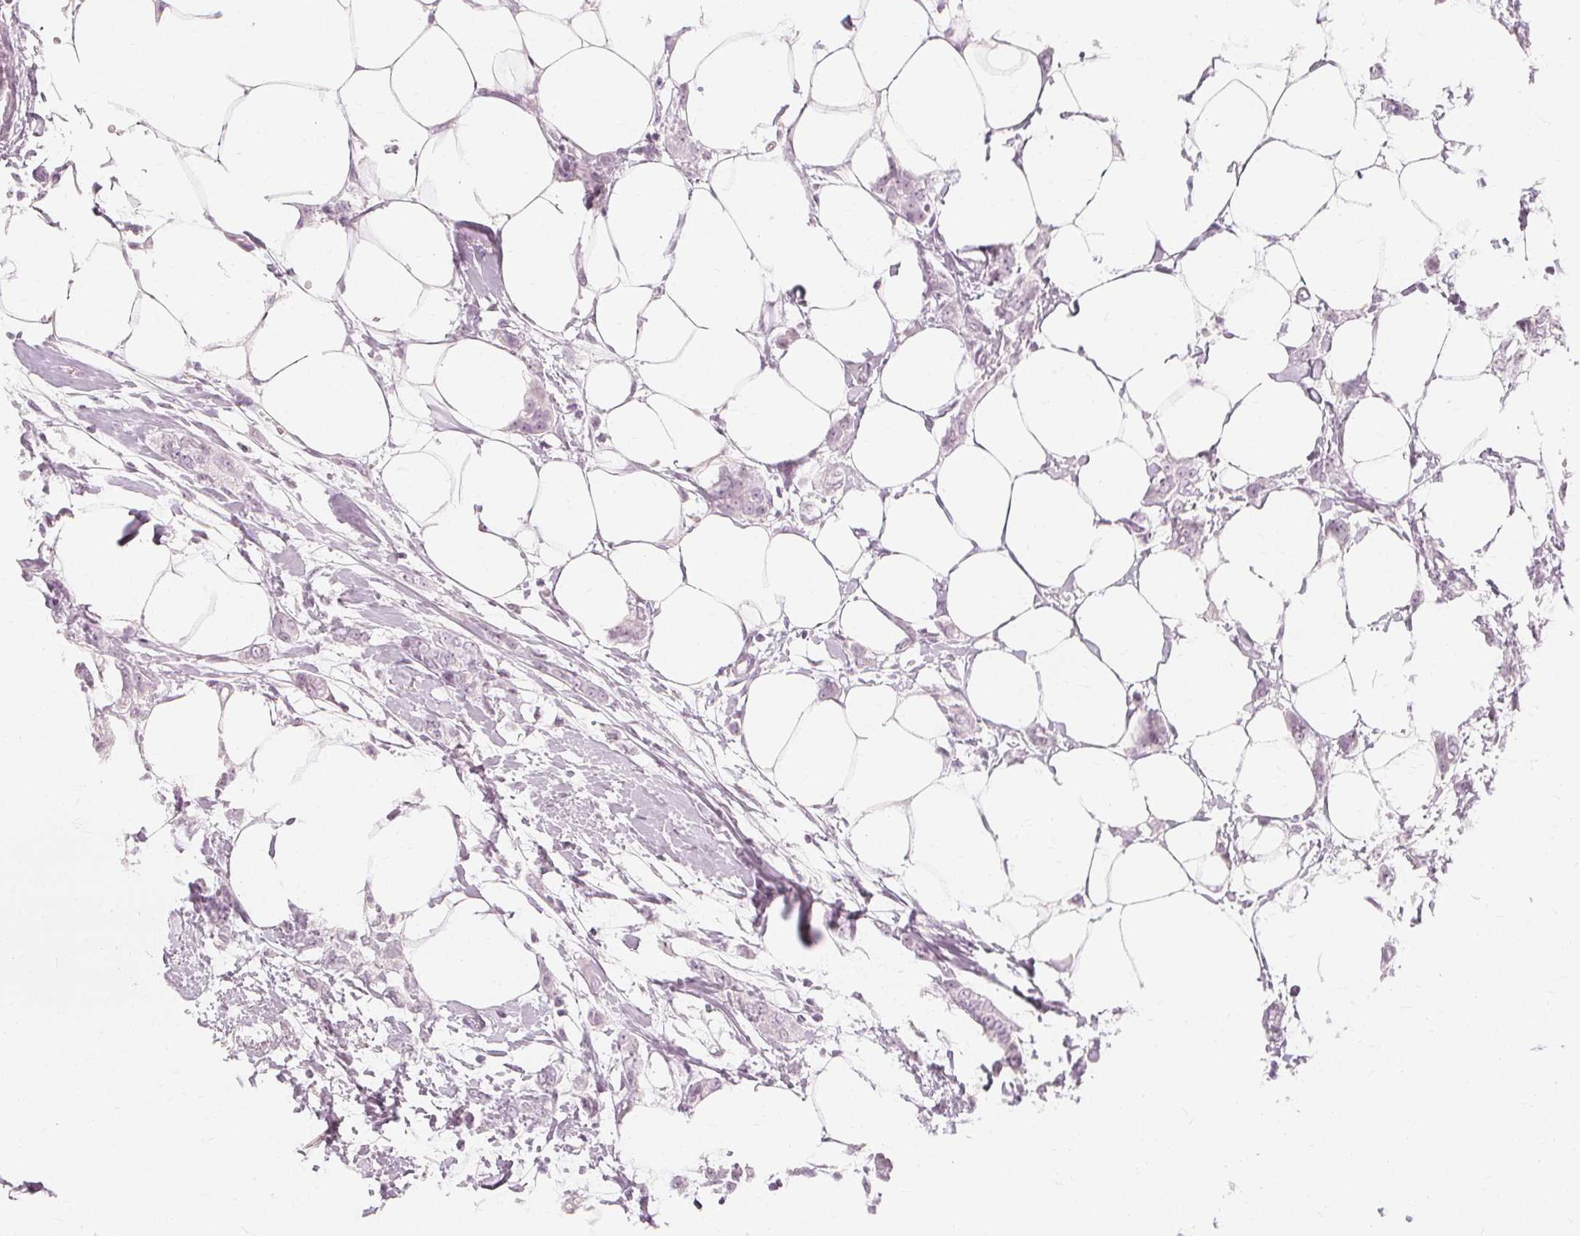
{"staining": {"intensity": "negative", "quantity": "none", "location": "none"}, "tissue": "breast cancer", "cell_type": "Tumor cells", "image_type": "cancer", "snomed": [{"axis": "morphology", "description": "Duct carcinoma"}, {"axis": "topography", "description": "Breast"}], "caption": "Immunohistochemistry image of neoplastic tissue: invasive ductal carcinoma (breast) stained with DAB exhibits no significant protein positivity in tumor cells. (DAB (3,3'-diaminobenzidine) IHC visualized using brightfield microscopy, high magnification).", "gene": "NXPE1", "patient": {"sex": "female", "age": 40}}